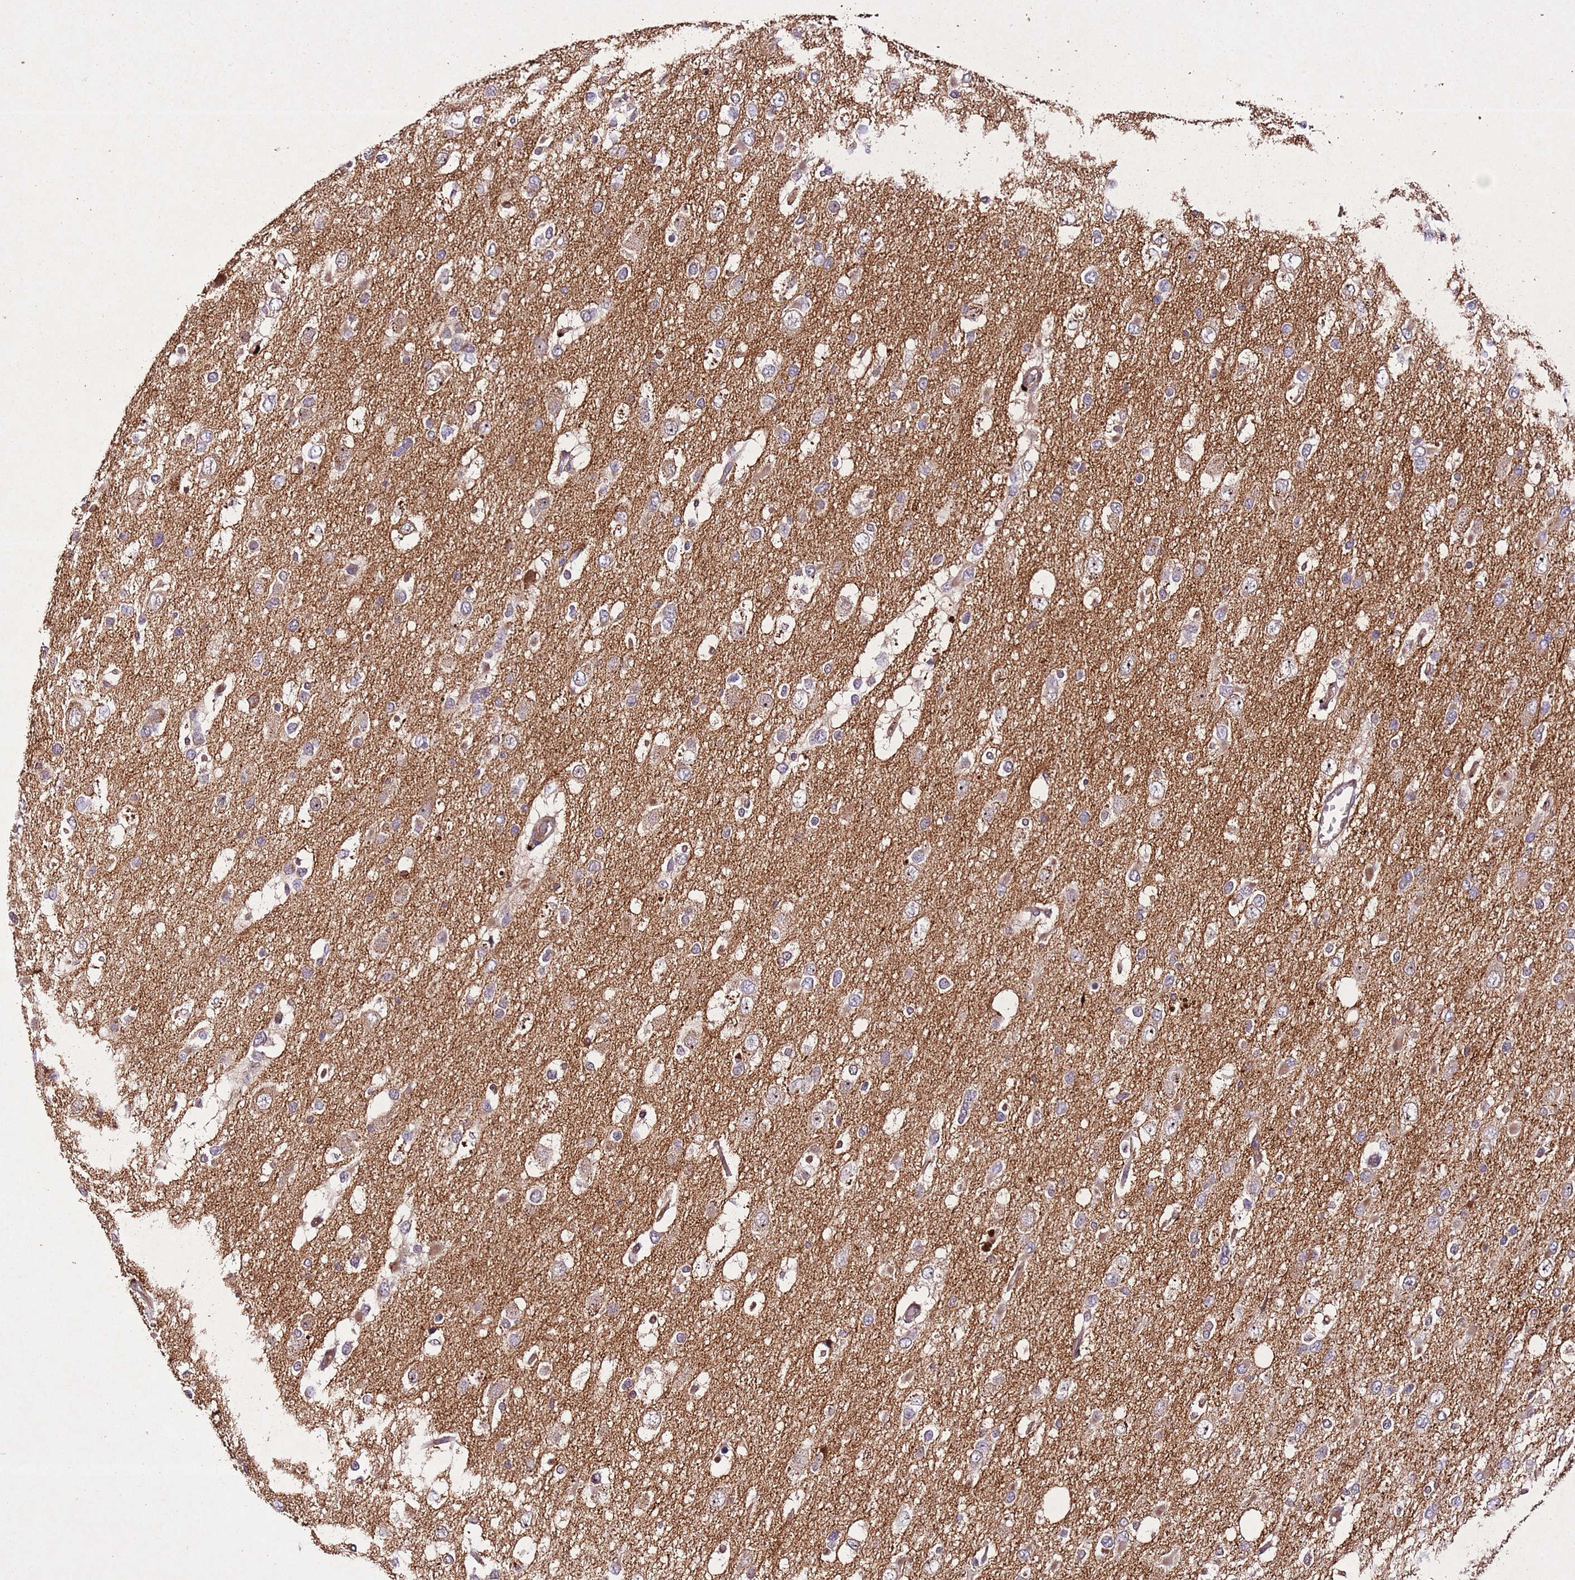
{"staining": {"intensity": "weak", "quantity": "25%-75%", "location": "cytoplasmic/membranous"}, "tissue": "glioma", "cell_type": "Tumor cells", "image_type": "cancer", "snomed": [{"axis": "morphology", "description": "Glioma, malignant, High grade"}, {"axis": "topography", "description": "Brain"}], "caption": "Malignant high-grade glioma stained with immunohistochemistry reveals weak cytoplasmic/membranous expression in approximately 25%-75% of tumor cells.", "gene": "PTMA", "patient": {"sex": "male", "age": 53}}